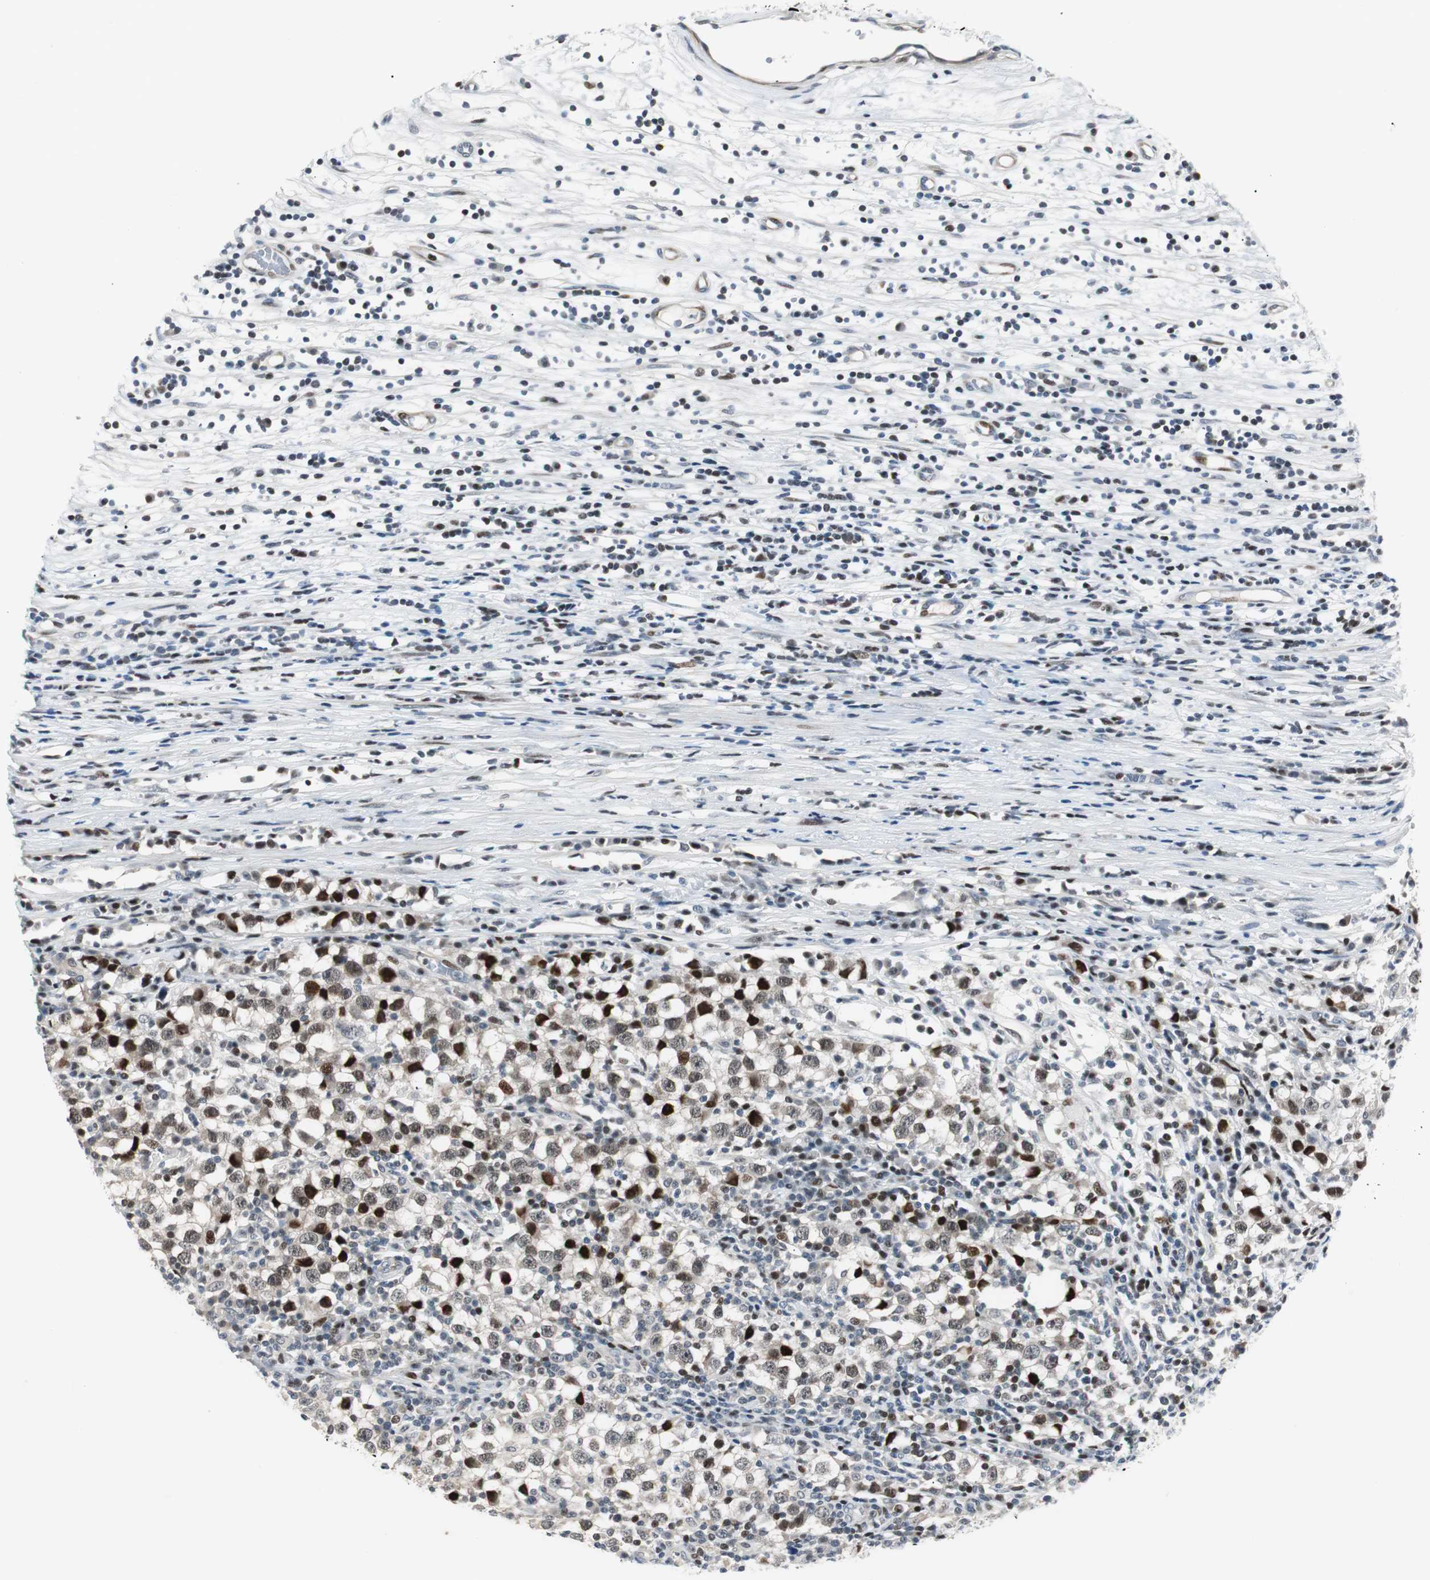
{"staining": {"intensity": "moderate", "quantity": "<25%", "location": "nuclear"}, "tissue": "testis cancer", "cell_type": "Tumor cells", "image_type": "cancer", "snomed": [{"axis": "morphology", "description": "Seminoma, NOS"}, {"axis": "topography", "description": "Testis"}], "caption": "Testis seminoma tissue reveals moderate nuclear expression in approximately <25% of tumor cells, visualized by immunohistochemistry. (brown staining indicates protein expression, while blue staining denotes nuclei).", "gene": "RAD1", "patient": {"sex": "male", "age": 65}}